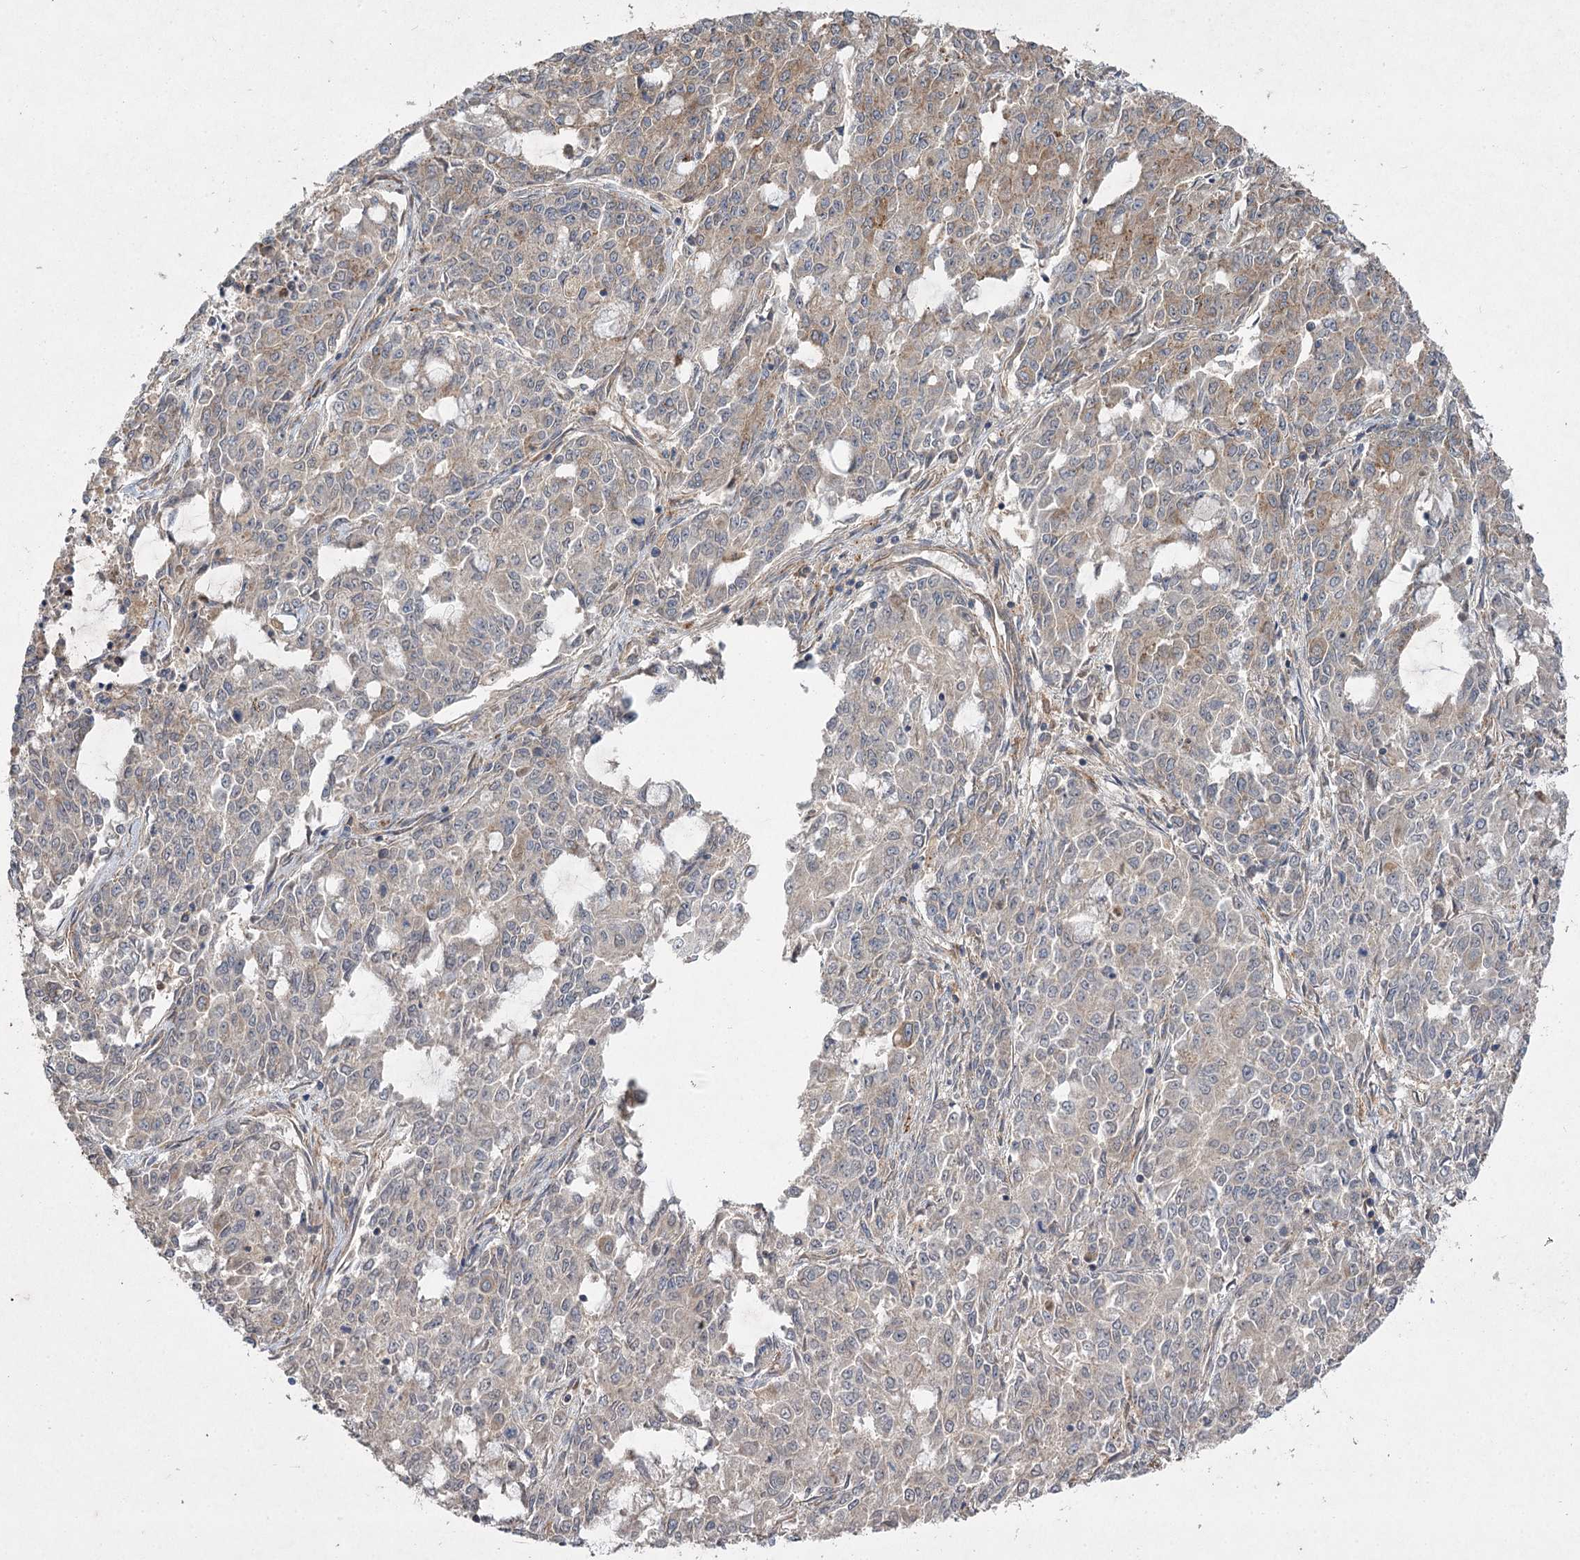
{"staining": {"intensity": "weak", "quantity": "25%-75%", "location": "cytoplasmic/membranous"}, "tissue": "endometrial cancer", "cell_type": "Tumor cells", "image_type": "cancer", "snomed": [{"axis": "morphology", "description": "Adenocarcinoma, NOS"}, {"axis": "topography", "description": "Endometrium"}], "caption": "The photomicrograph shows immunohistochemical staining of endometrial adenocarcinoma. There is weak cytoplasmic/membranous expression is appreciated in approximately 25%-75% of tumor cells. (IHC, brightfield microscopy, high magnification).", "gene": "KIAA0825", "patient": {"sex": "female", "age": 50}}